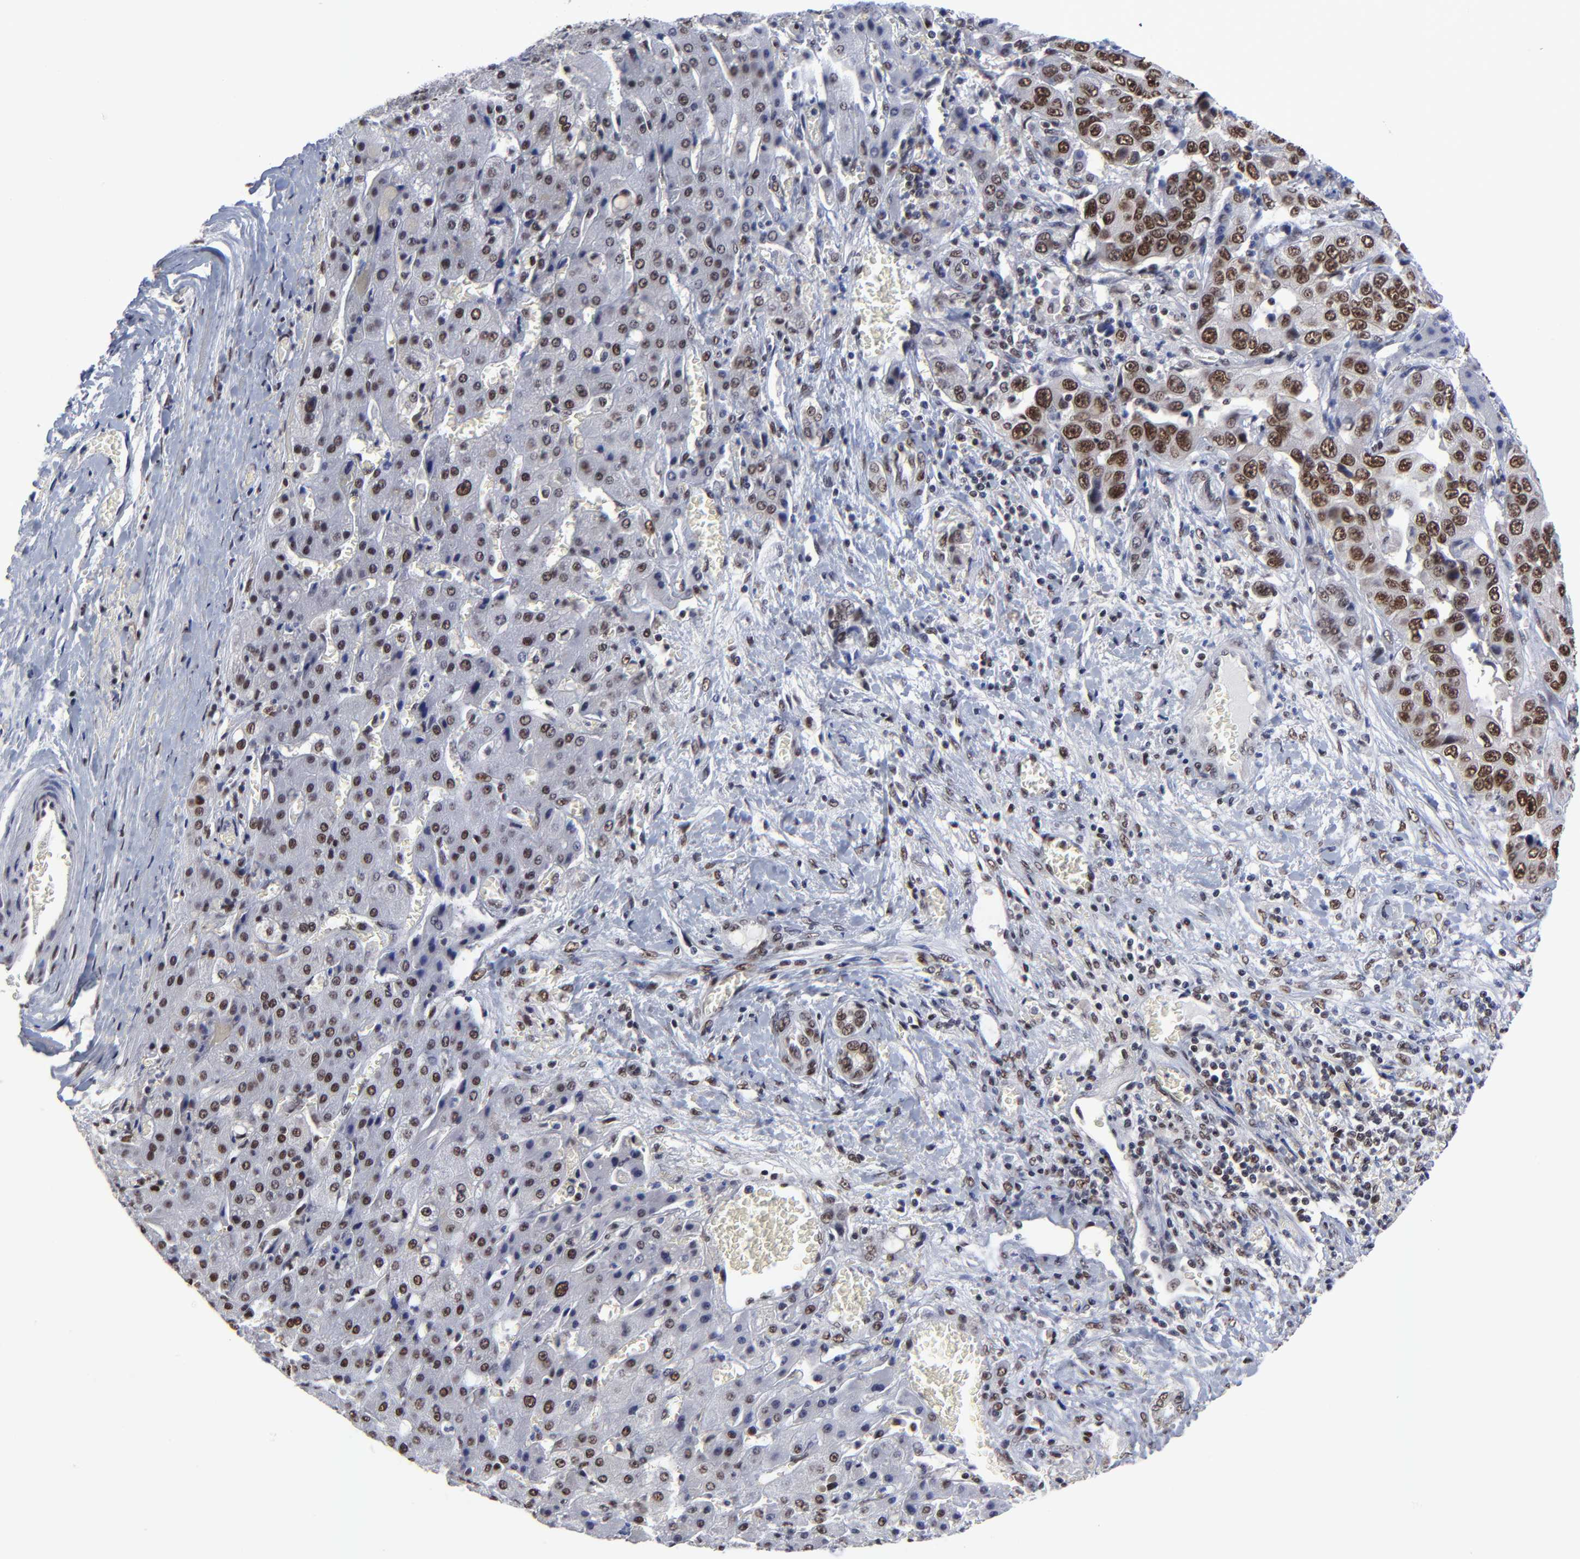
{"staining": {"intensity": "strong", "quantity": ">75%", "location": "nuclear"}, "tissue": "liver cancer", "cell_type": "Tumor cells", "image_type": "cancer", "snomed": [{"axis": "morphology", "description": "Cholangiocarcinoma"}, {"axis": "topography", "description": "Liver"}], "caption": "Liver cancer stained with a protein marker shows strong staining in tumor cells.", "gene": "ZMYM3", "patient": {"sex": "female", "age": 52}}